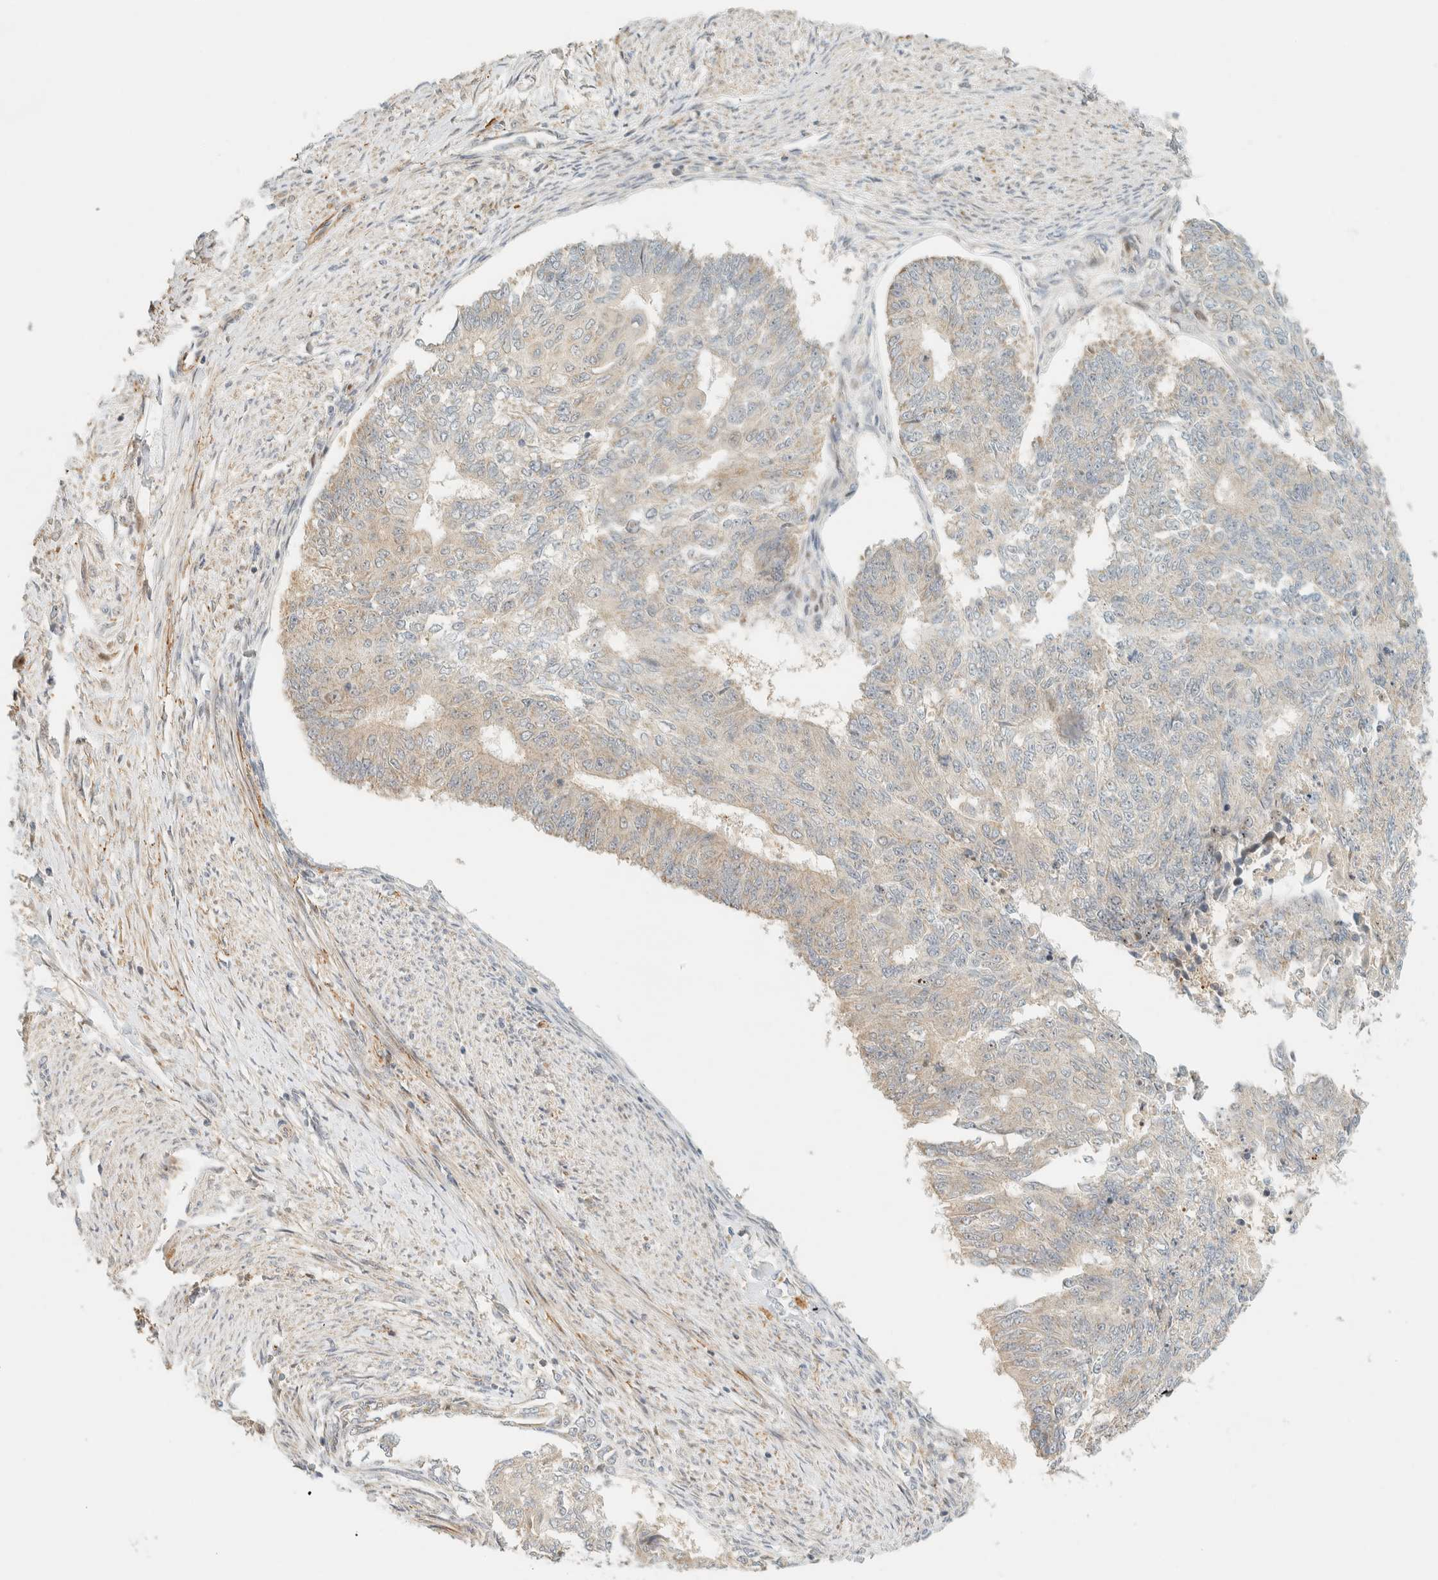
{"staining": {"intensity": "weak", "quantity": "25%-75%", "location": "cytoplasmic/membranous"}, "tissue": "endometrial cancer", "cell_type": "Tumor cells", "image_type": "cancer", "snomed": [{"axis": "morphology", "description": "Adenocarcinoma, NOS"}, {"axis": "topography", "description": "Endometrium"}], "caption": "Weak cytoplasmic/membranous staining for a protein is present in about 25%-75% of tumor cells of endometrial cancer using immunohistochemistry (IHC).", "gene": "CCDC171", "patient": {"sex": "female", "age": 32}}